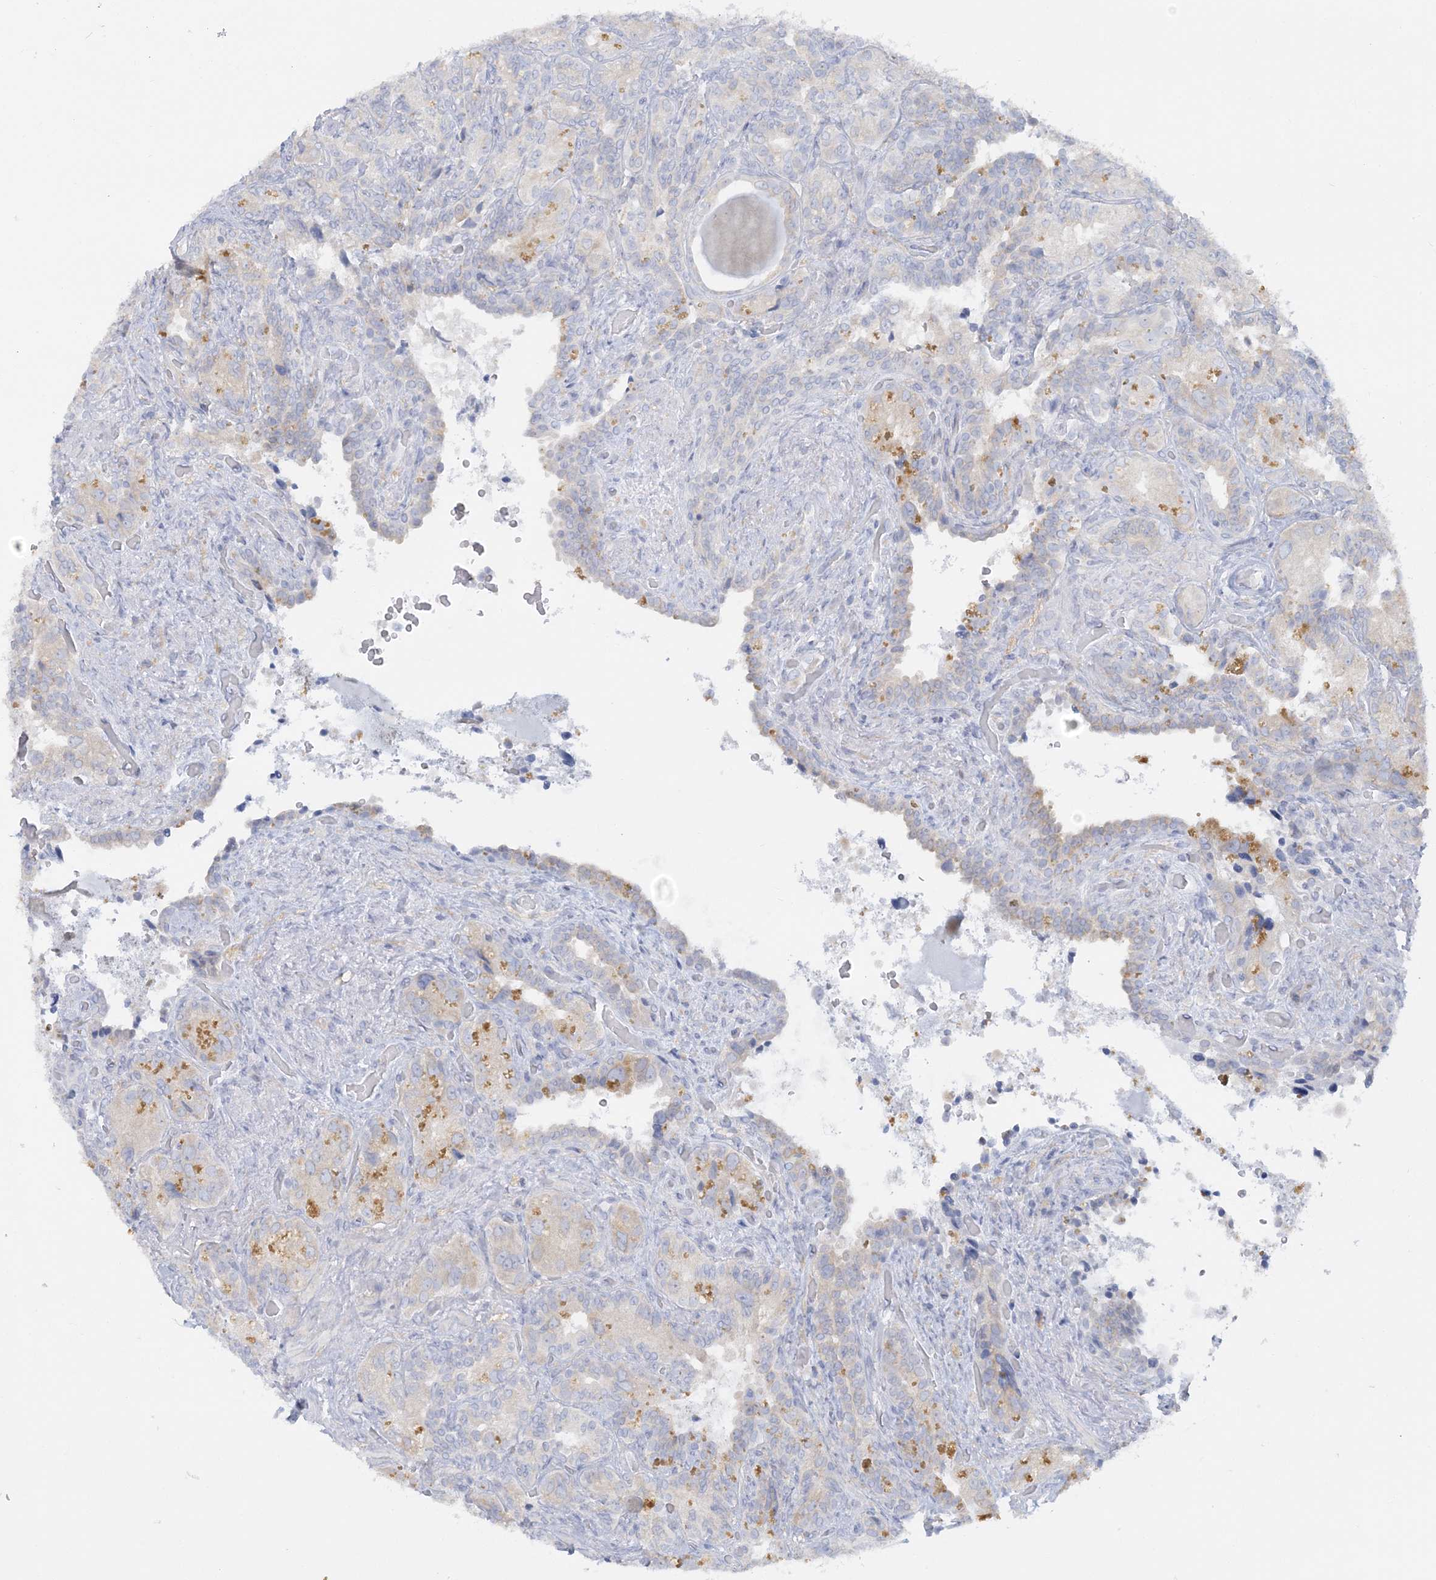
{"staining": {"intensity": "negative", "quantity": "none", "location": "none"}, "tissue": "seminal vesicle", "cell_type": "Glandular cells", "image_type": "normal", "snomed": [{"axis": "morphology", "description": "Normal tissue, NOS"}, {"axis": "topography", "description": "Seminal veicle"}, {"axis": "topography", "description": "Peripheral nerve tissue"}], "caption": "High power microscopy micrograph of an IHC image of unremarkable seminal vesicle, revealing no significant staining in glandular cells.", "gene": "ENSG00000288637", "patient": {"sex": "male", "age": 67}}